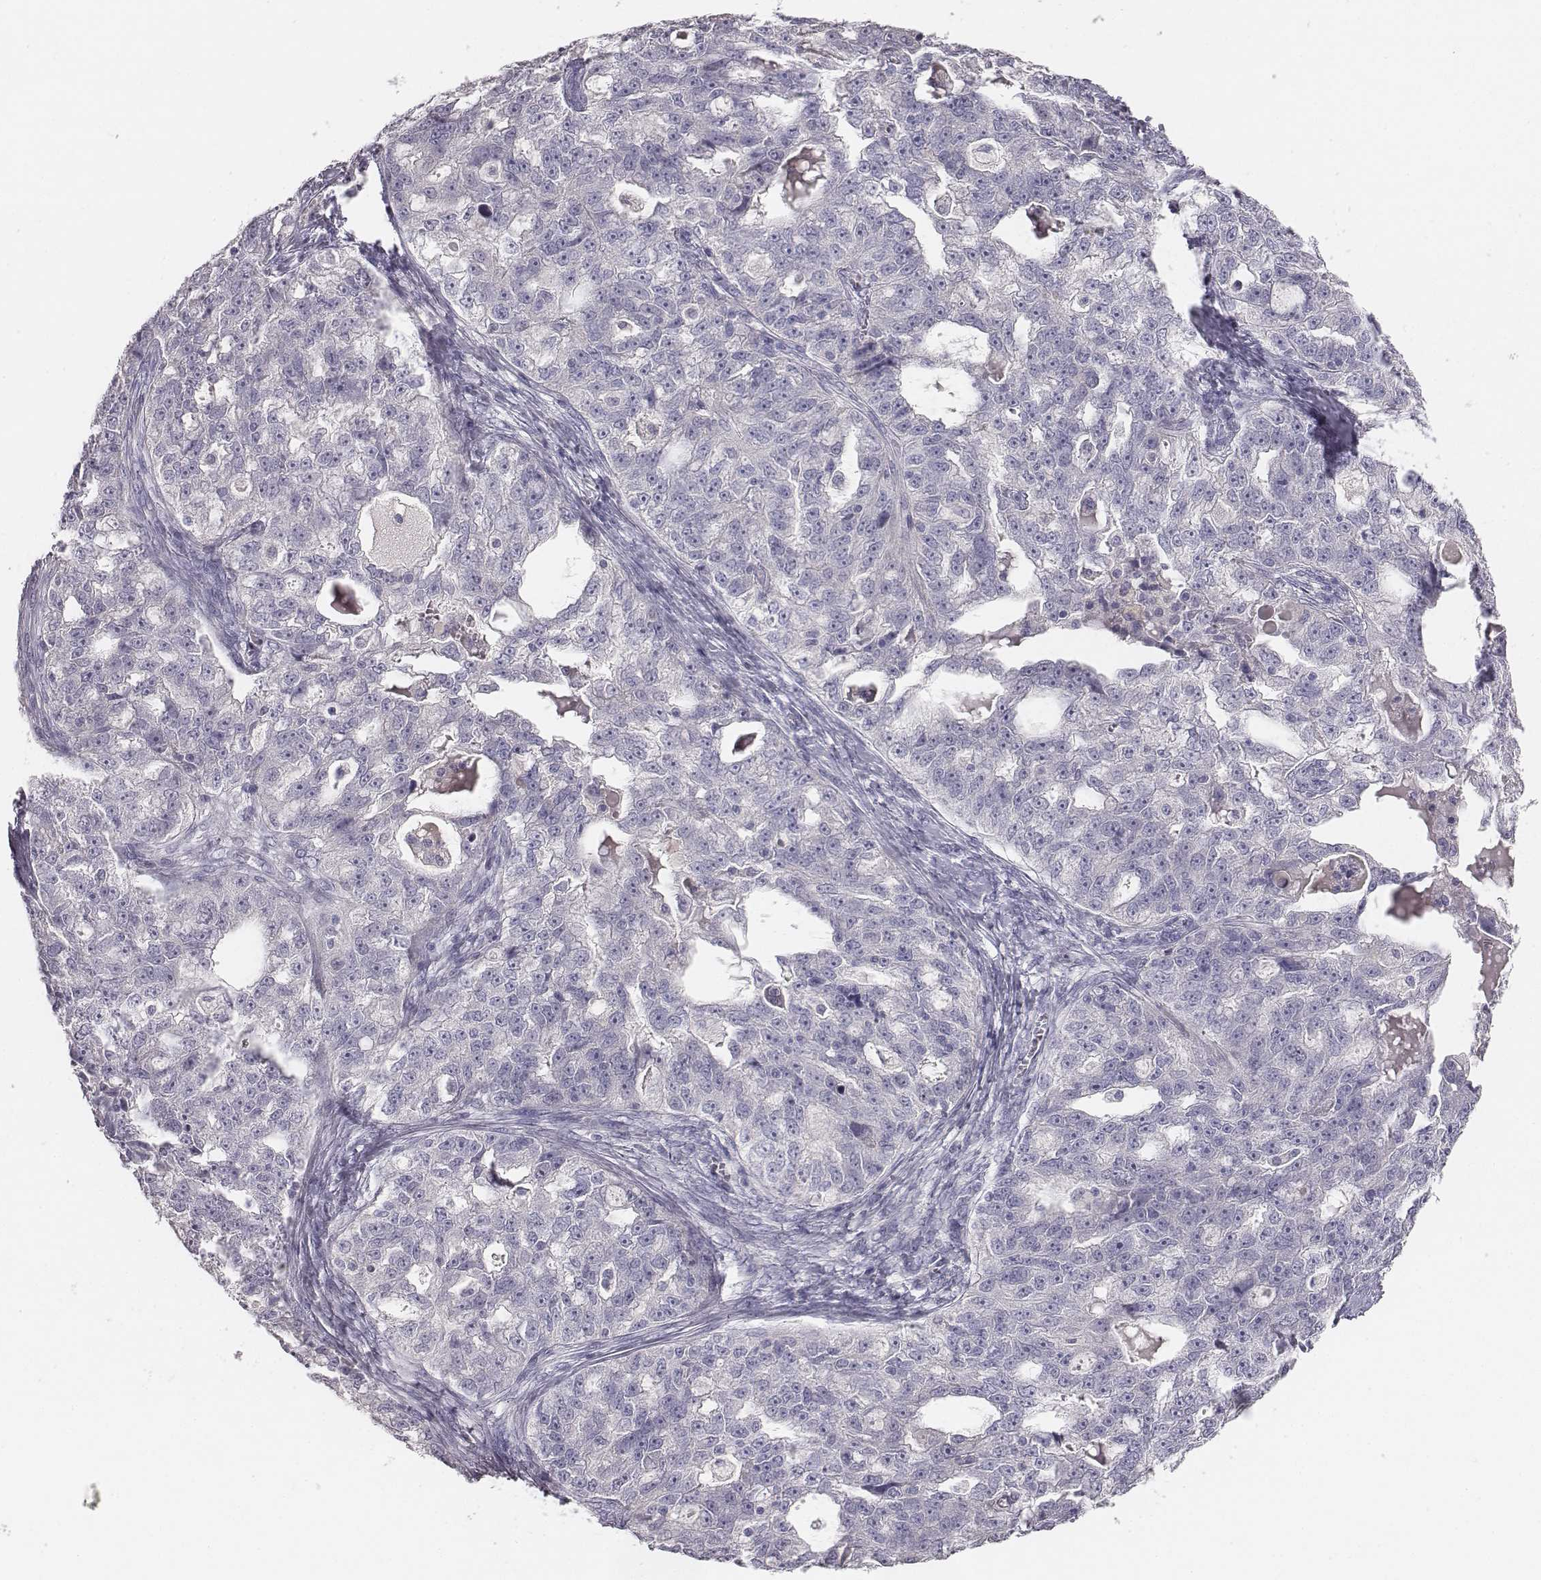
{"staining": {"intensity": "negative", "quantity": "none", "location": "none"}, "tissue": "ovarian cancer", "cell_type": "Tumor cells", "image_type": "cancer", "snomed": [{"axis": "morphology", "description": "Cystadenocarcinoma, serous, NOS"}, {"axis": "topography", "description": "Ovary"}], "caption": "An IHC histopathology image of ovarian cancer (serous cystadenocarcinoma) is shown. There is no staining in tumor cells of ovarian cancer (serous cystadenocarcinoma). The staining was performed using DAB (3,3'-diaminobenzidine) to visualize the protein expression in brown, while the nuclei were stained in blue with hematoxylin (Magnification: 20x).", "gene": "MYH6", "patient": {"sex": "female", "age": 51}}